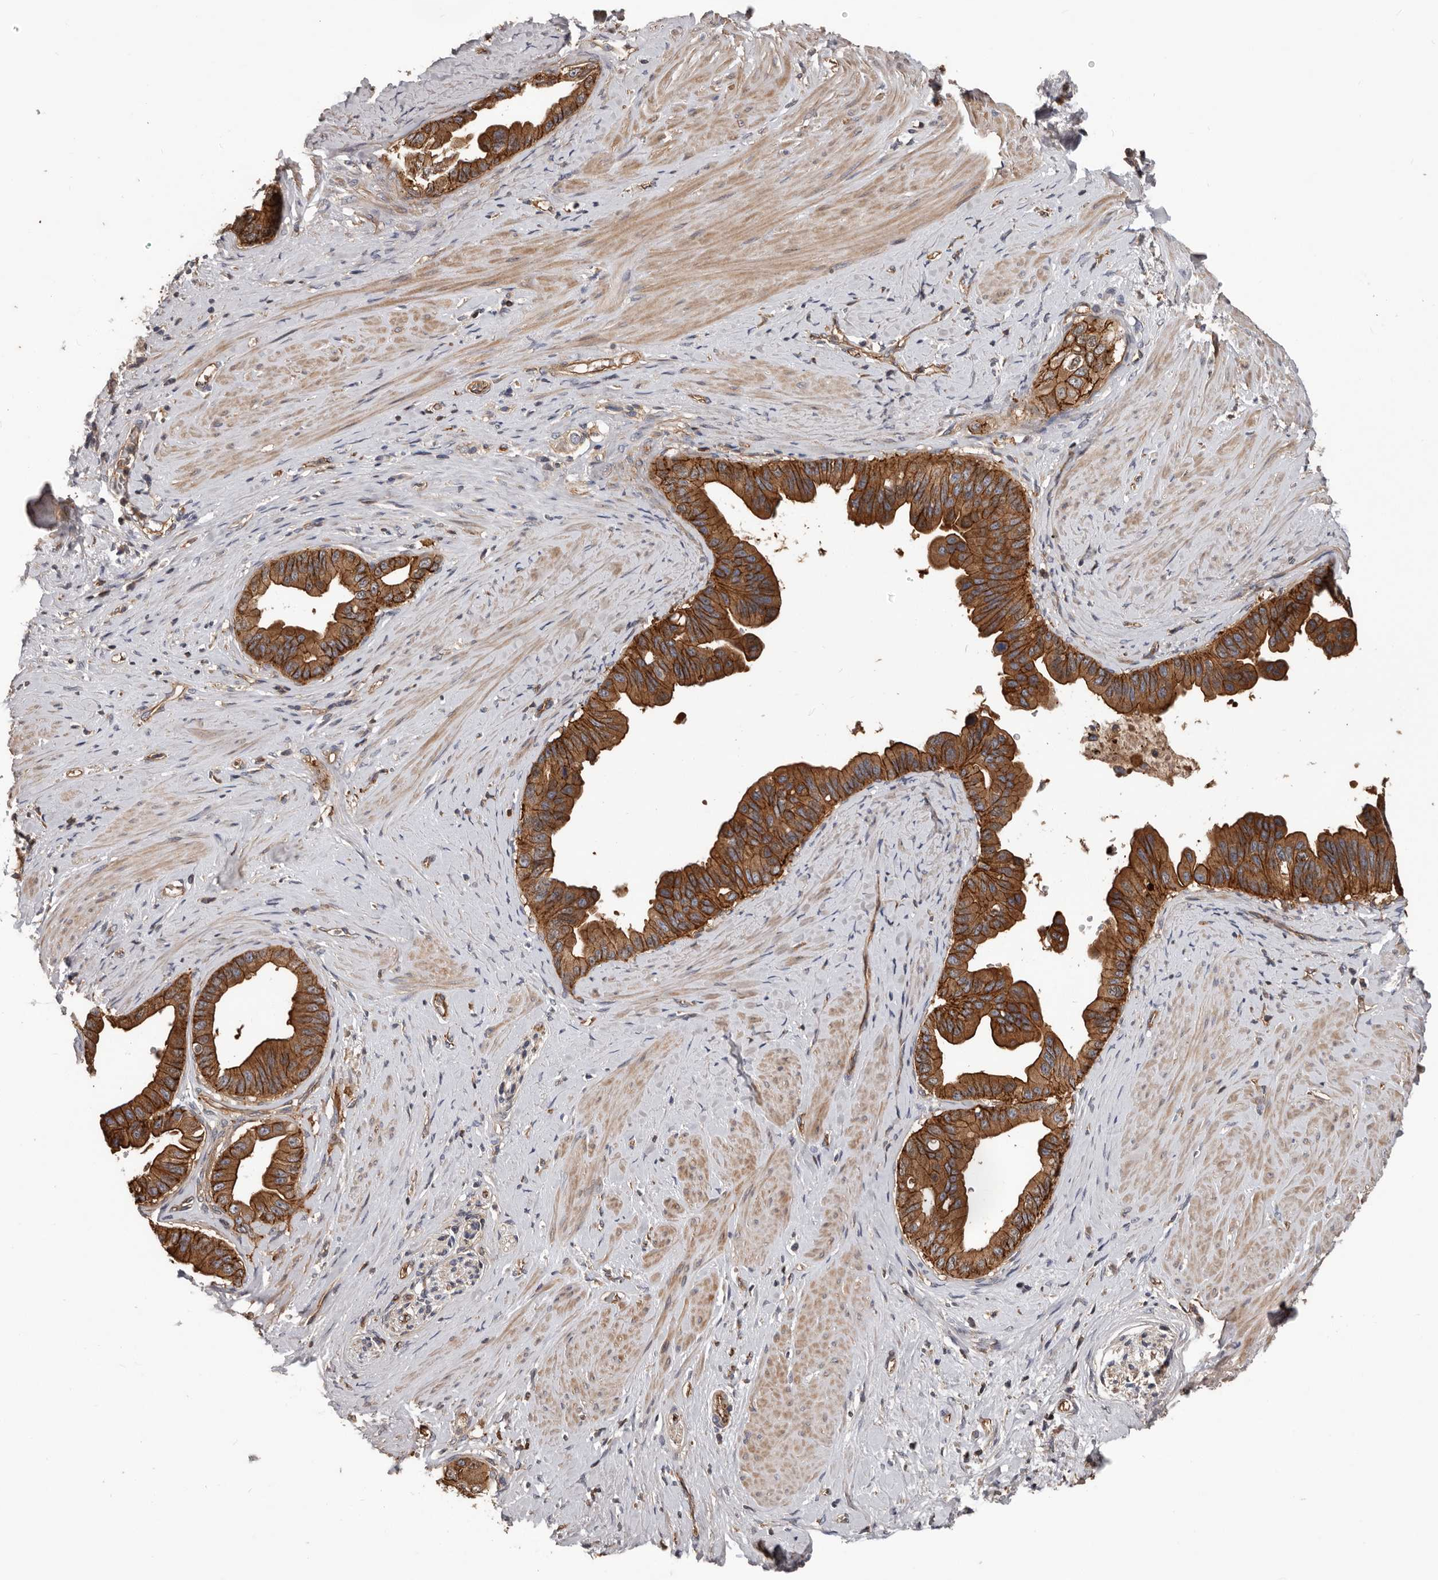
{"staining": {"intensity": "strong", "quantity": ">75%", "location": "cytoplasmic/membranous"}, "tissue": "pancreatic cancer", "cell_type": "Tumor cells", "image_type": "cancer", "snomed": [{"axis": "morphology", "description": "Adenocarcinoma, NOS"}, {"axis": "topography", "description": "Pancreas"}], "caption": "DAB (3,3'-diaminobenzidine) immunohistochemical staining of pancreatic cancer shows strong cytoplasmic/membranous protein positivity in approximately >75% of tumor cells.", "gene": "PNRC2", "patient": {"sex": "female", "age": 56}}